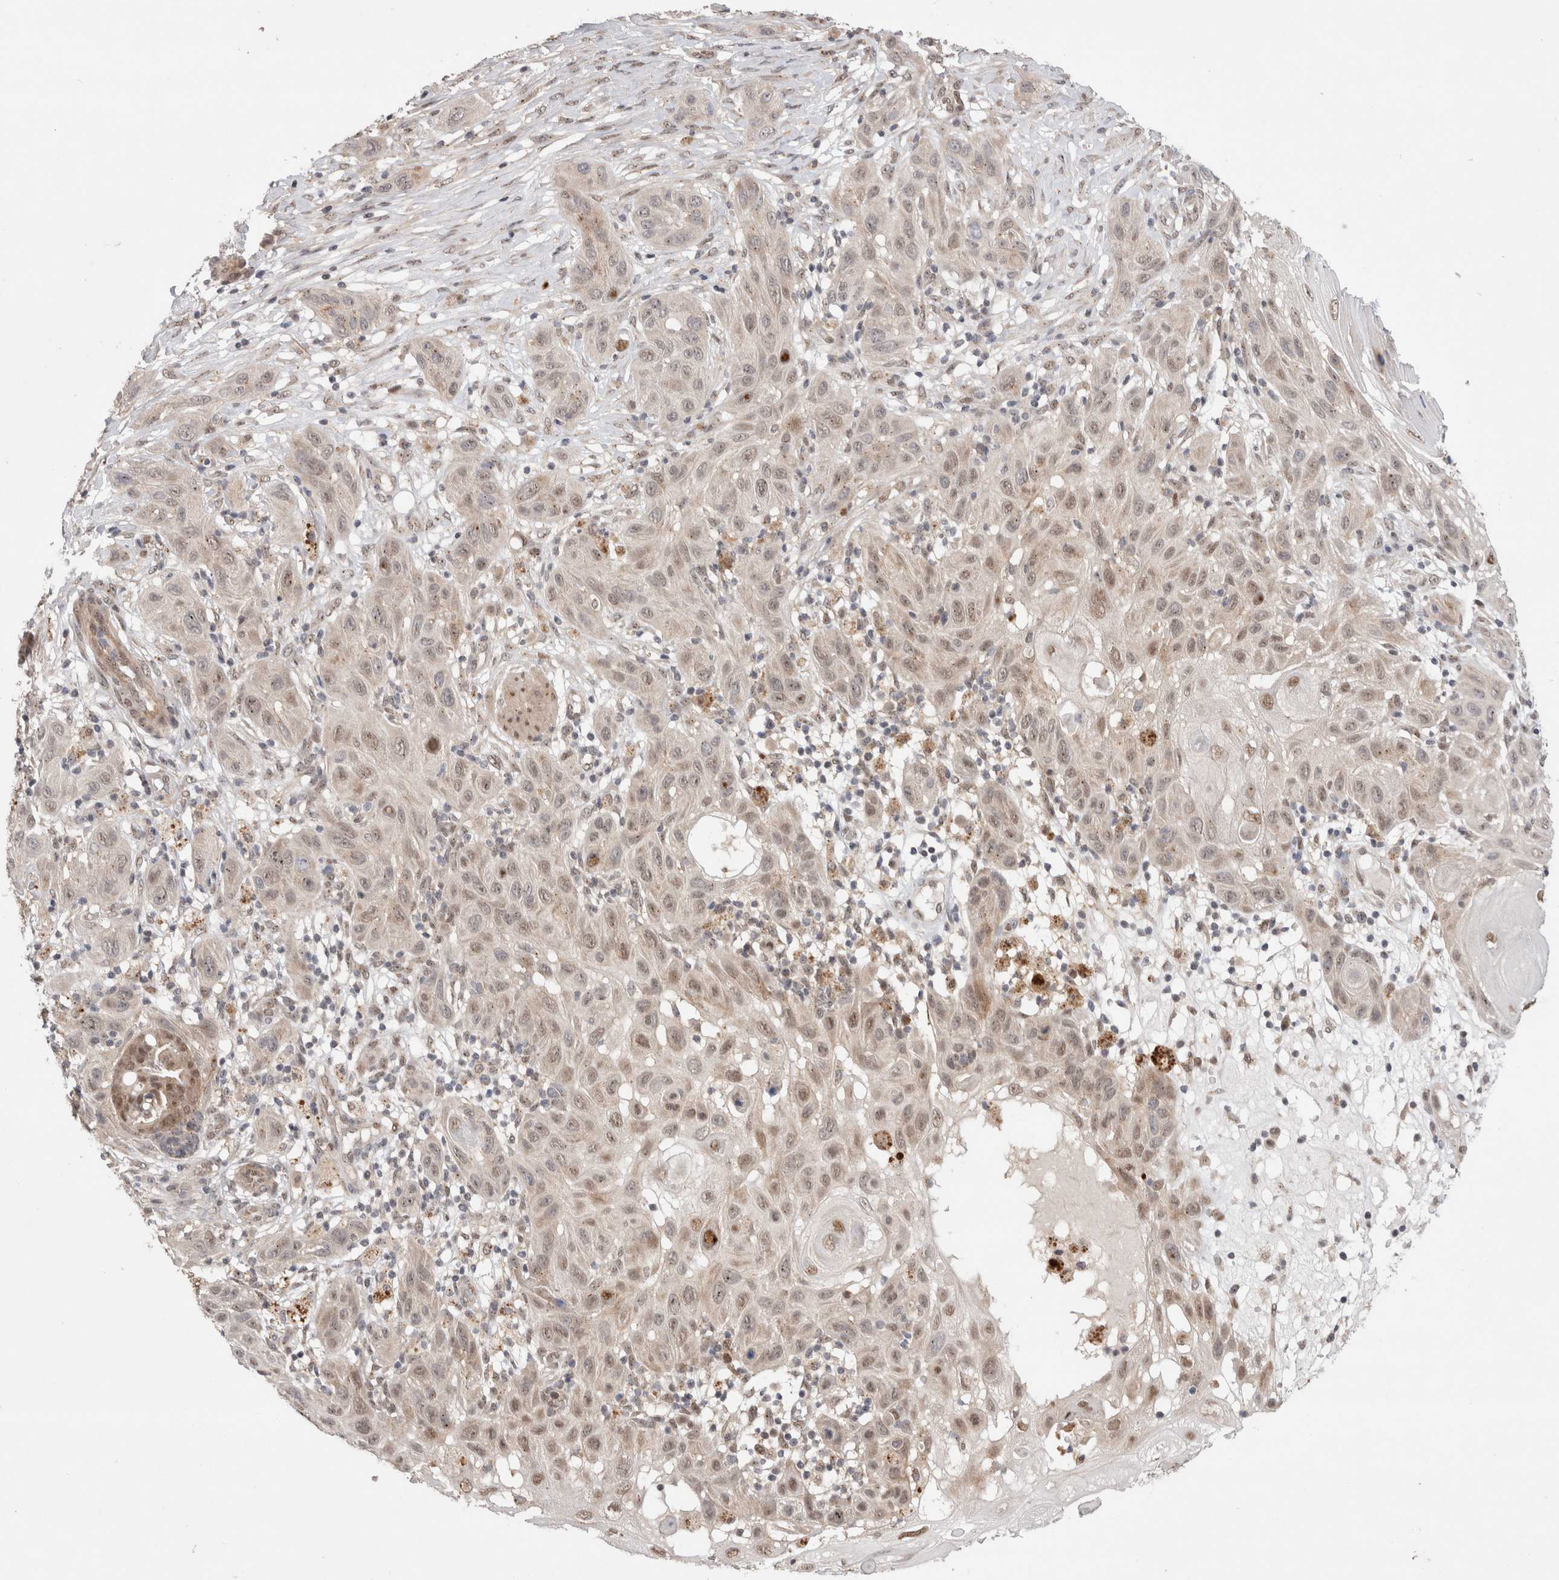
{"staining": {"intensity": "moderate", "quantity": "25%-75%", "location": "nuclear"}, "tissue": "skin cancer", "cell_type": "Tumor cells", "image_type": "cancer", "snomed": [{"axis": "morphology", "description": "Squamous cell carcinoma, NOS"}, {"axis": "topography", "description": "Skin"}], "caption": "Brown immunohistochemical staining in human skin squamous cell carcinoma demonstrates moderate nuclear staining in approximately 25%-75% of tumor cells.", "gene": "SLC29A1", "patient": {"sex": "female", "age": 96}}